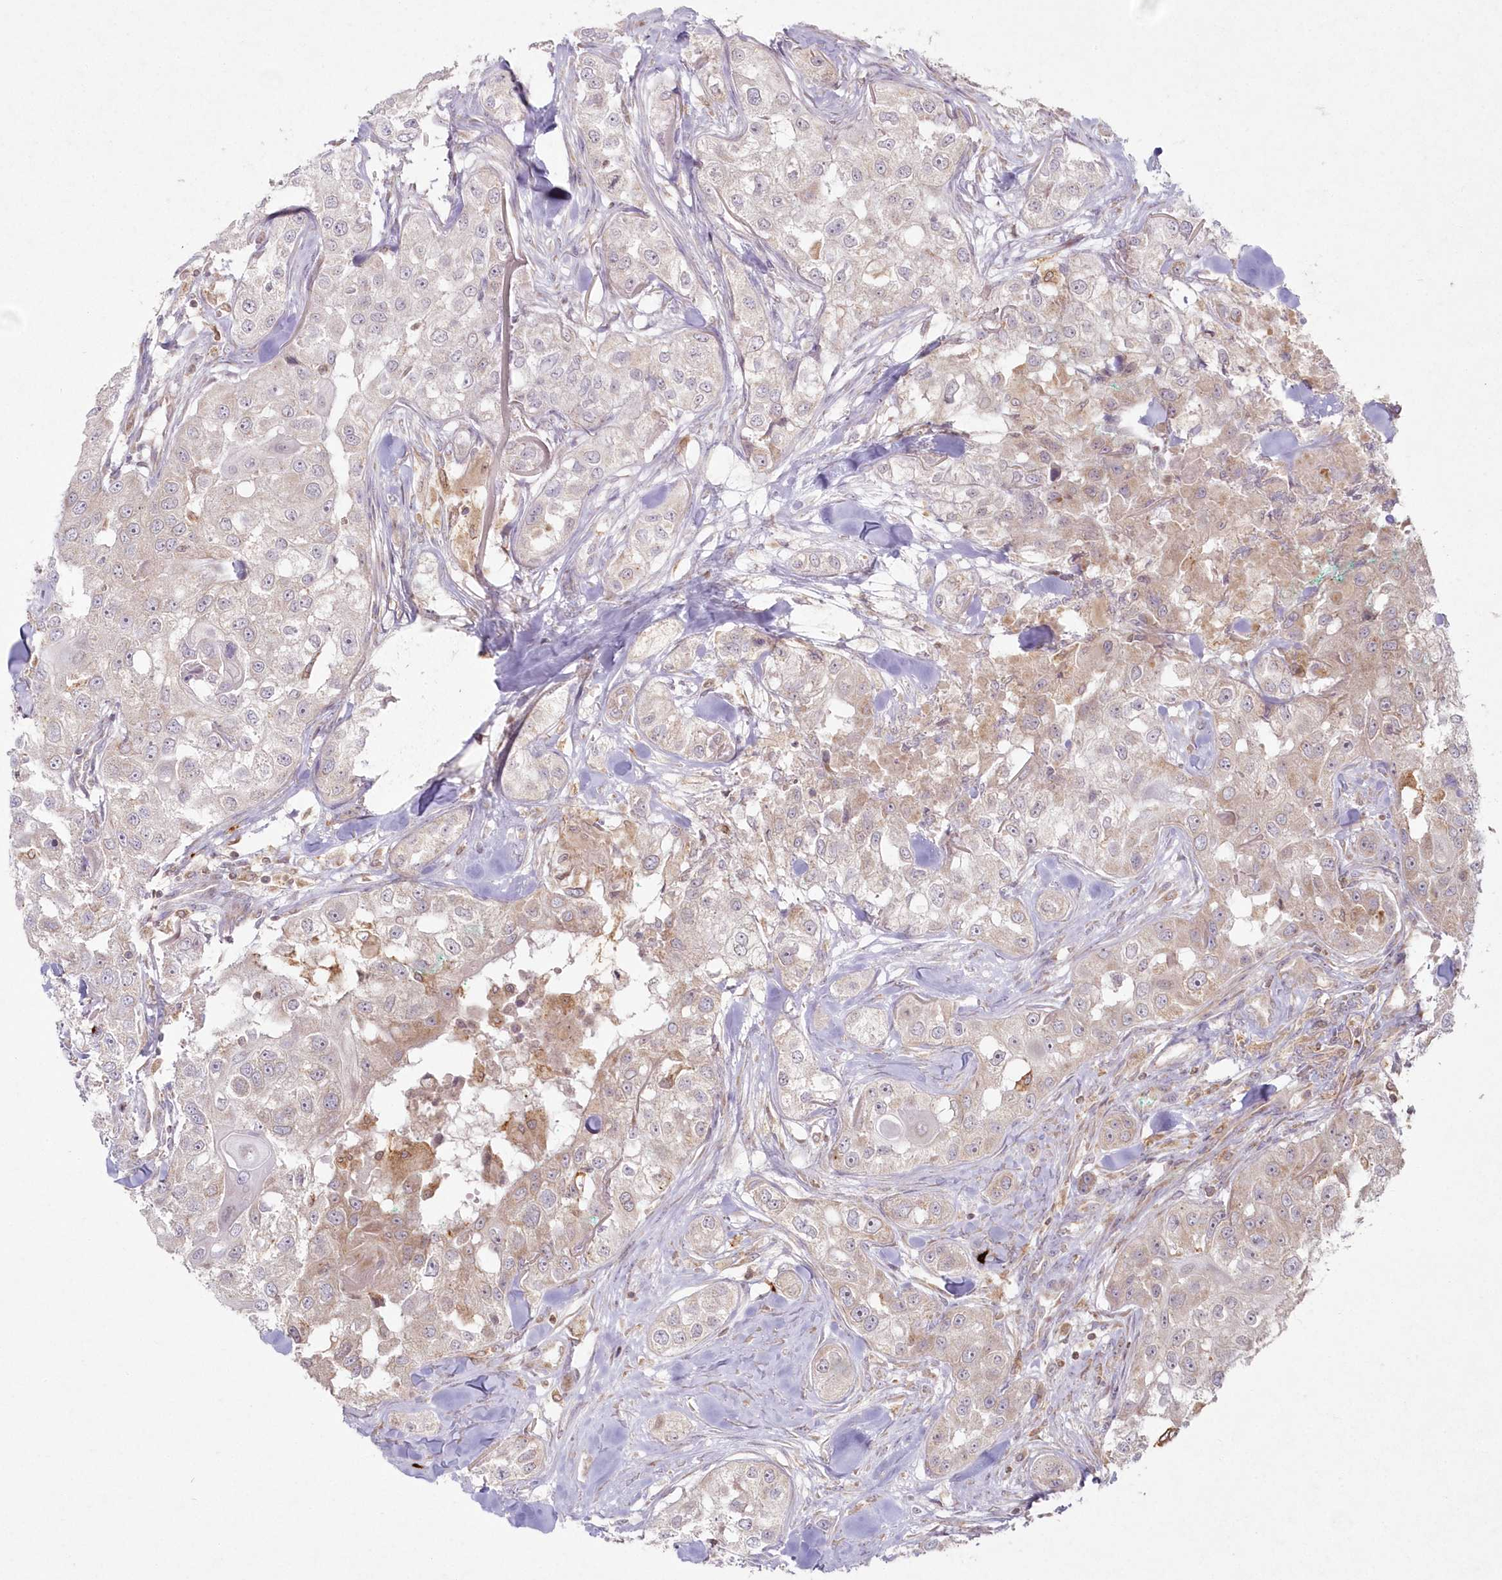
{"staining": {"intensity": "weak", "quantity": "<25%", "location": "cytoplasmic/membranous"}, "tissue": "head and neck cancer", "cell_type": "Tumor cells", "image_type": "cancer", "snomed": [{"axis": "morphology", "description": "Normal tissue, NOS"}, {"axis": "morphology", "description": "Squamous cell carcinoma, NOS"}, {"axis": "topography", "description": "Skeletal muscle"}, {"axis": "topography", "description": "Head-Neck"}], "caption": "Protein analysis of head and neck cancer (squamous cell carcinoma) reveals no significant staining in tumor cells. (DAB (3,3'-diaminobenzidine) IHC visualized using brightfield microscopy, high magnification).", "gene": "ARSB", "patient": {"sex": "male", "age": 51}}